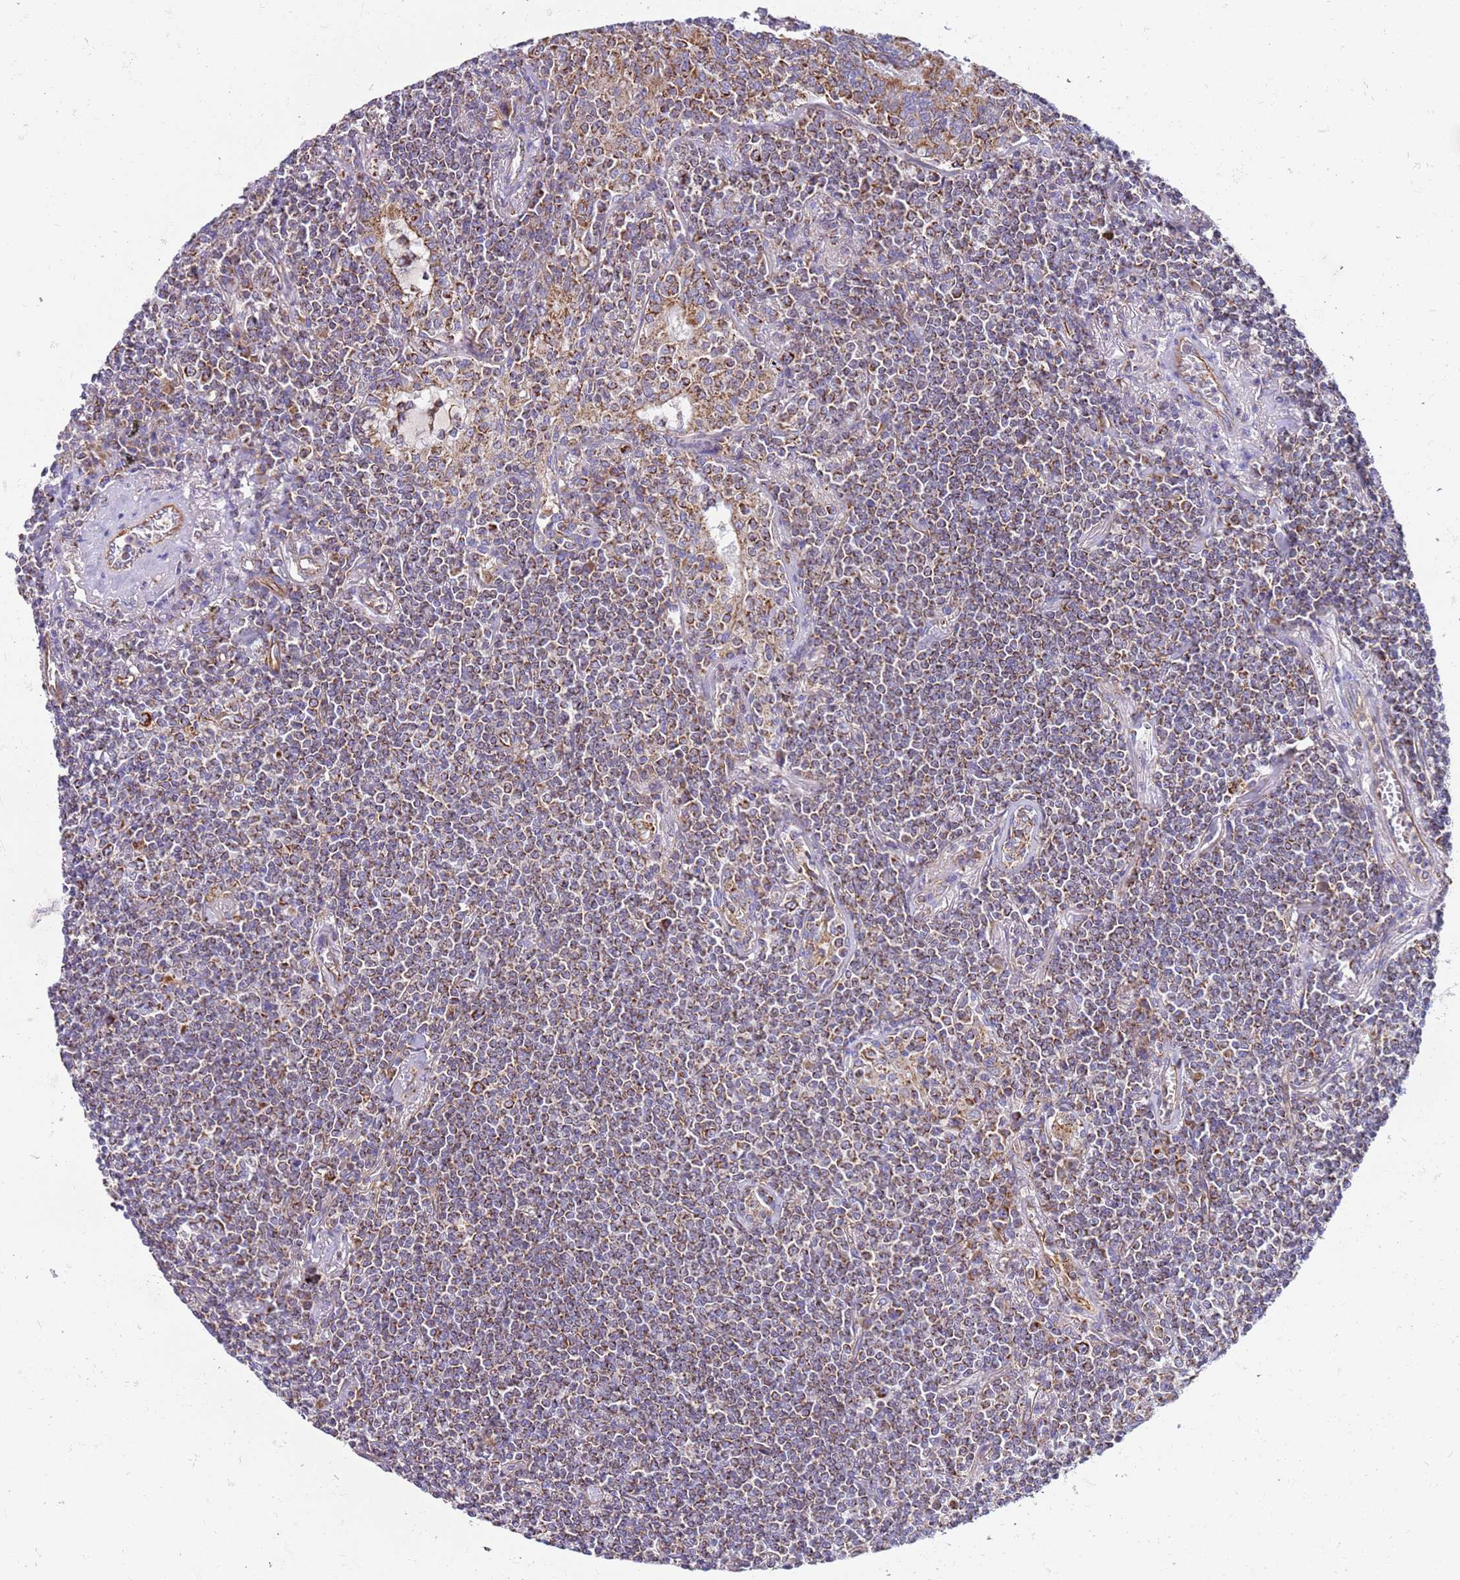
{"staining": {"intensity": "moderate", "quantity": ">75%", "location": "cytoplasmic/membranous"}, "tissue": "lymphoma", "cell_type": "Tumor cells", "image_type": "cancer", "snomed": [{"axis": "morphology", "description": "Malignant lymphoma, non-Hodgkin's type, Low grade"}, {"axis": "topography", "description": "Lung"}], "caption": "DAB (3,3'-diaminobenzidine) immunohistochemical staining of human lymphoma exhibits moderate cytoplasmic/membranous protein staining in approximately >75% of tumor cells.", "gene": "MRPL20", "patient": {"sex": "female", "age": 71}}